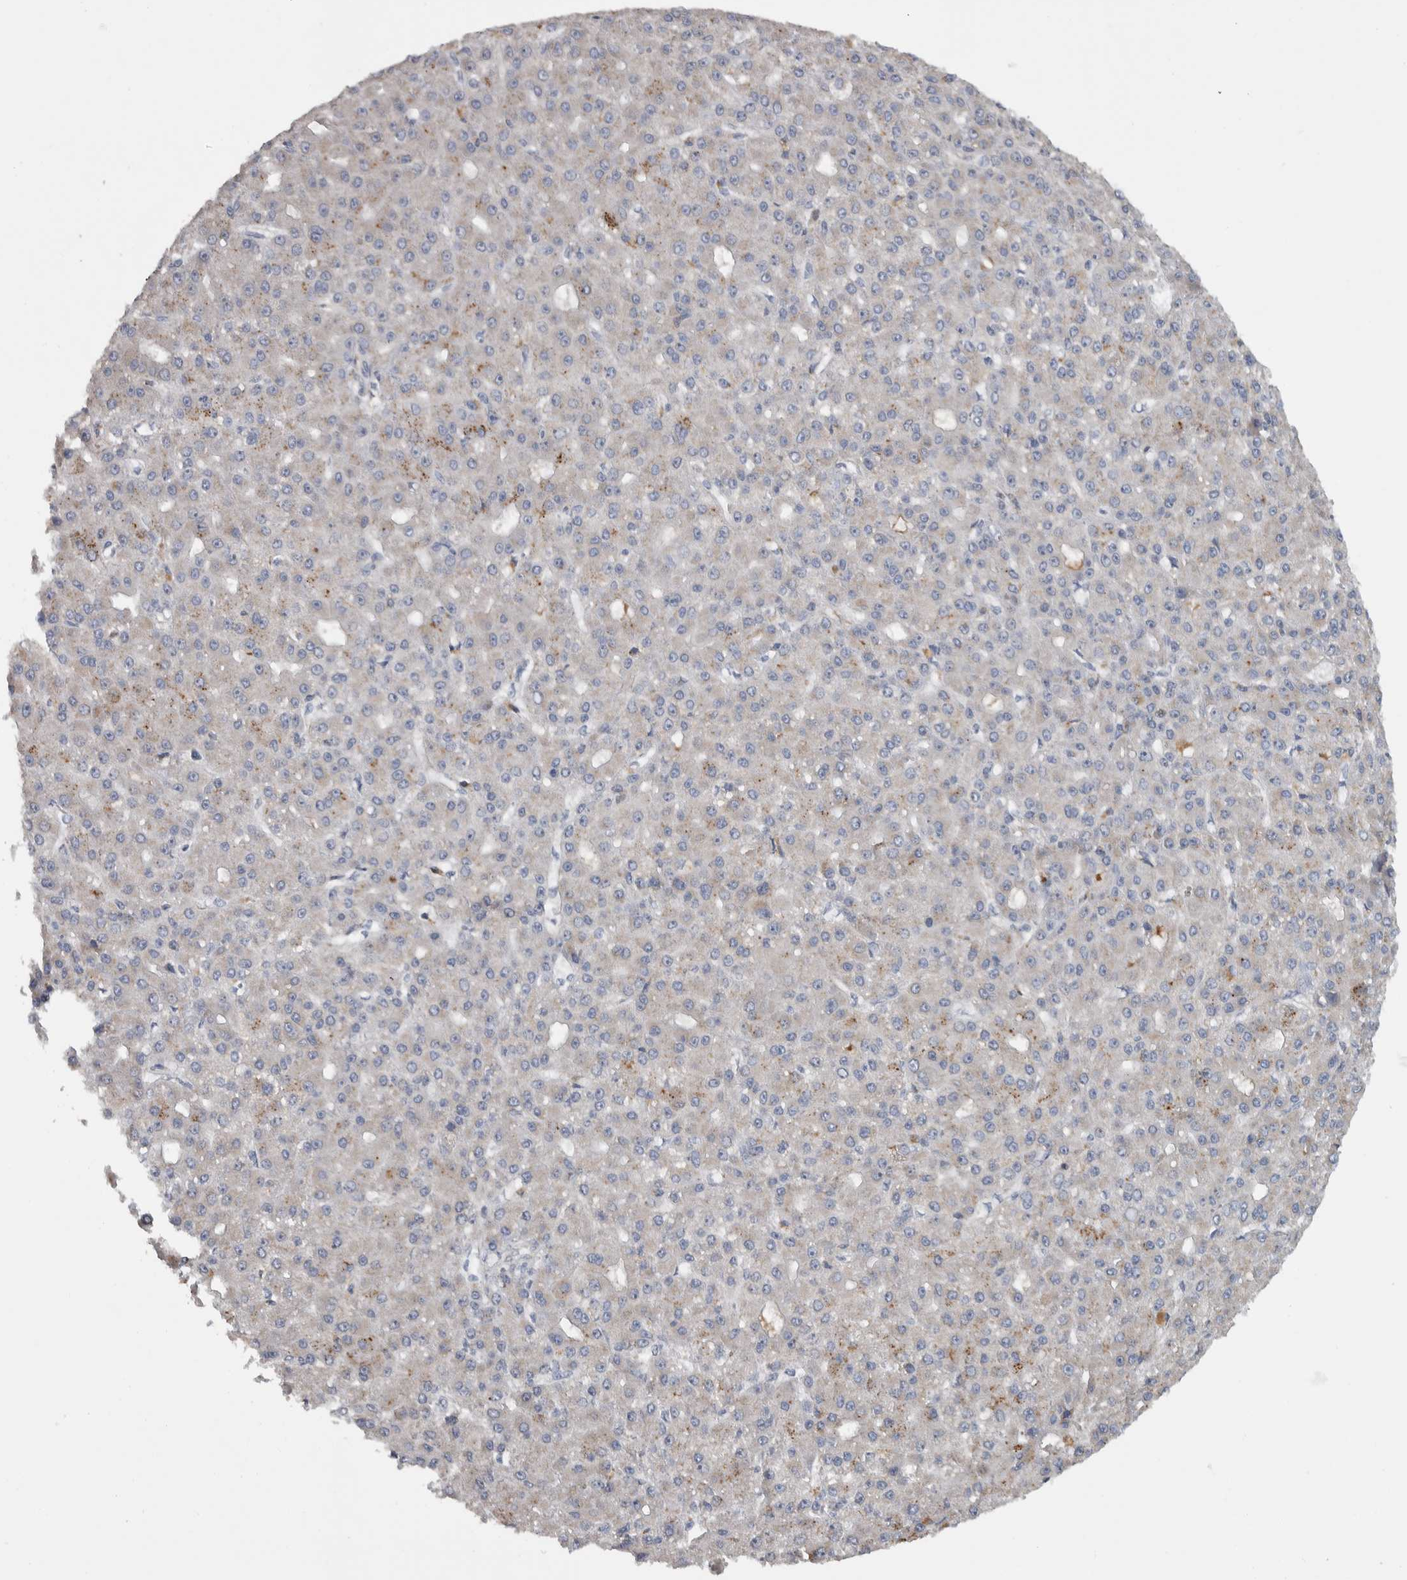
{"staining": {"intensity": "weak", "quantity": "25%-75%", "location": "cytoplasmic/membranous"}, "tissue": "liver cancer", "cell_type": "Tumor cells", "image_type": "cancer", "snomed": [{"axis": "morphology", "description": "Carcinoma, Hepatocellular, NOS"}, {"axis": "topography", "description": "Liver"}], "caption": "Human hepatocellular carcinoma (liver) stained for a protein (brown) shows weak cytoplasmic/membranous positive staining in approximately 25%-75% of tumor cells.", "gene": "FAM83G", "patient": {"sex": "male", "age": 67}}